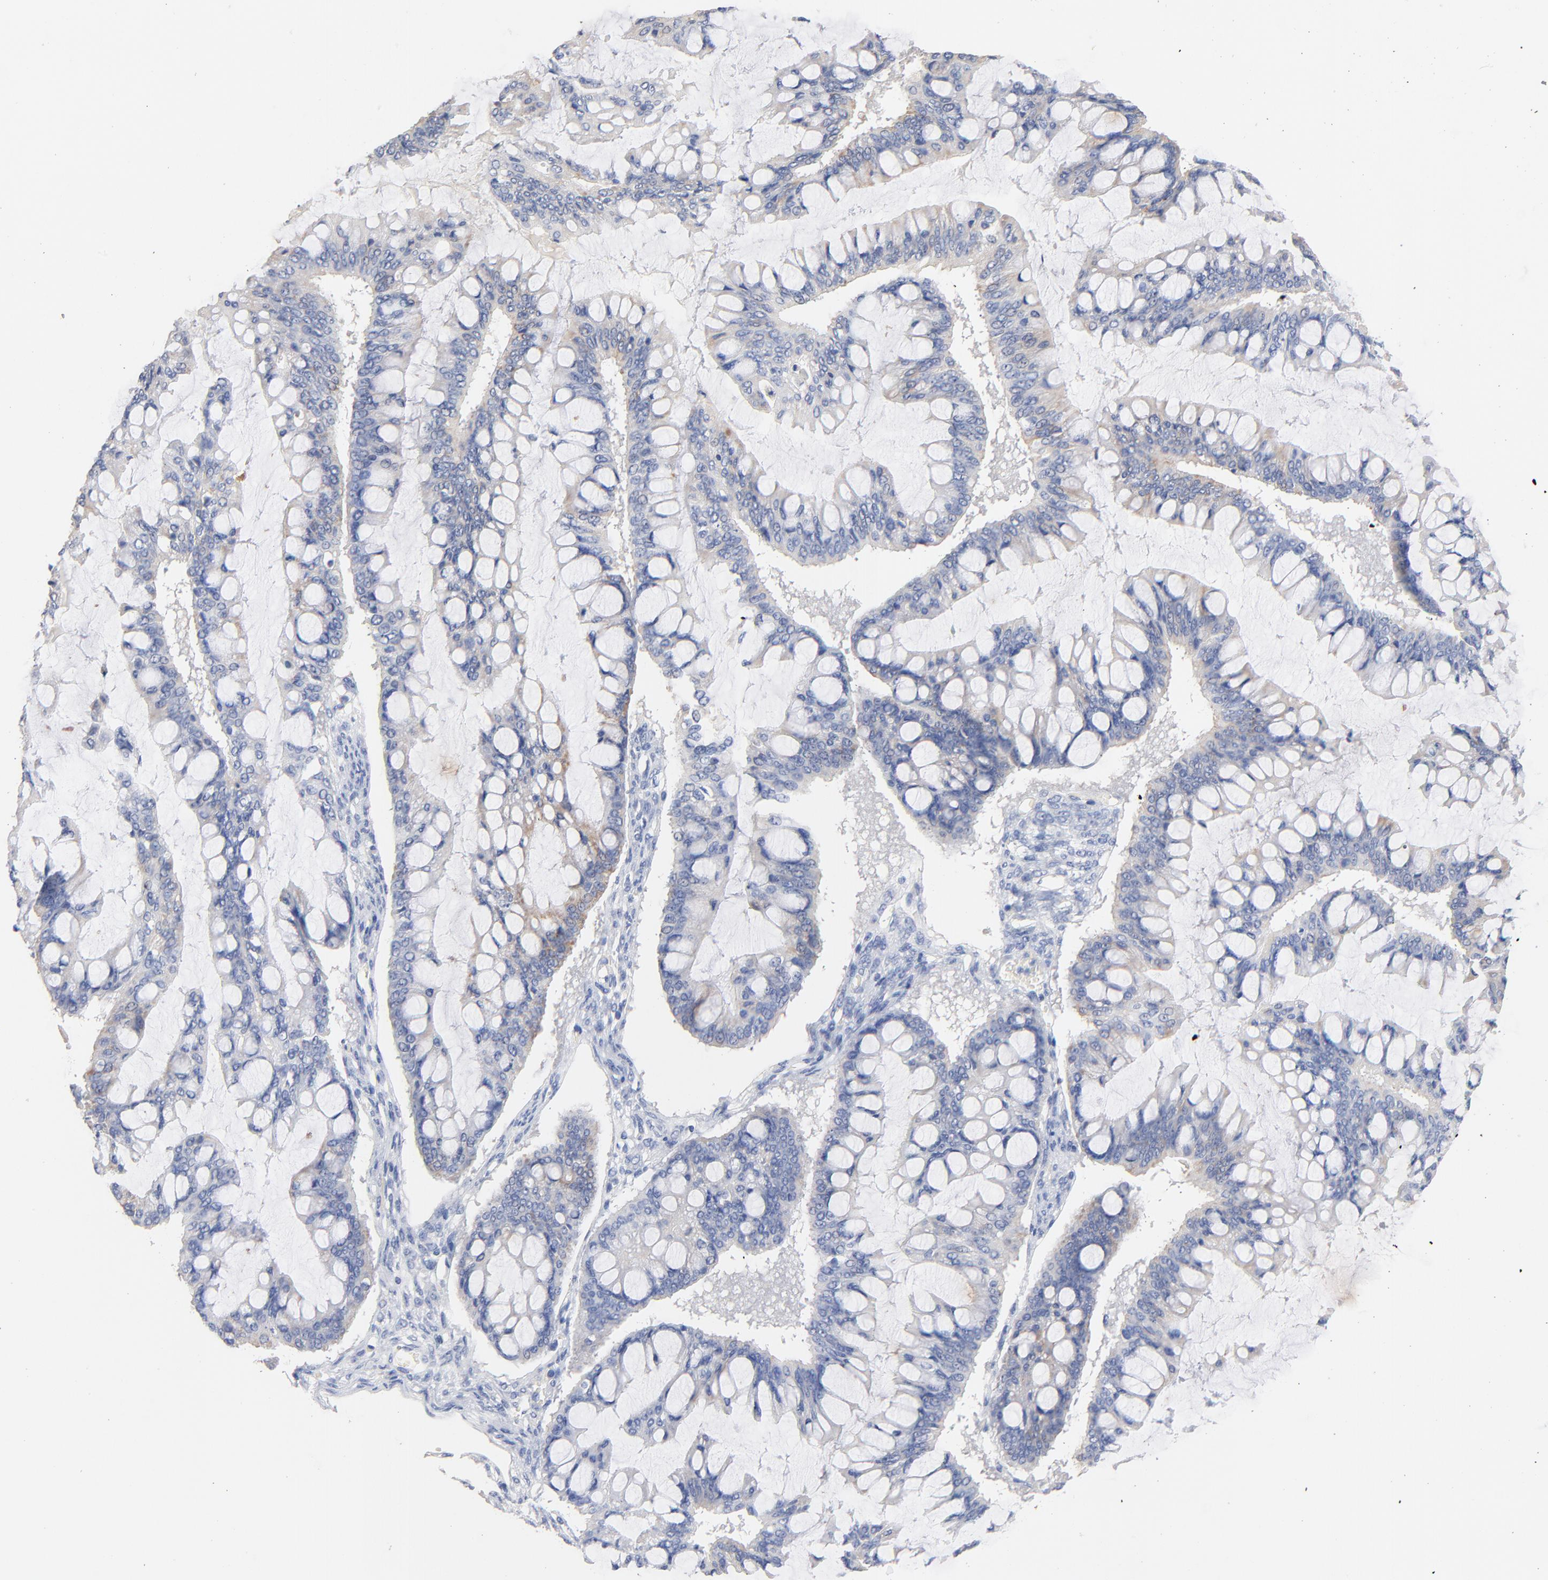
{"staining": {"intensity": "weak", "quantity": "<25%", "location": "cytoplasmic/membranous"}, "tissue": "ovarian cancer", "cell_type": "Tumor cells", "image_type": "cancer", "snomed": [{"axis": "morphology", "description": "Cystadenocarcinoma, mucinous, NOS"}, {"axis": "topography", "description": "Ovary"}], "caption": "Protein analysis of ovarian cancer reveals no significant staining in tumor cells. (DAB immunohistochemistry (IHC) visualized using brightfield microscopy, high magnification).", "gene": "CPS1", "patient": {"sex": "female", "age": 73}}